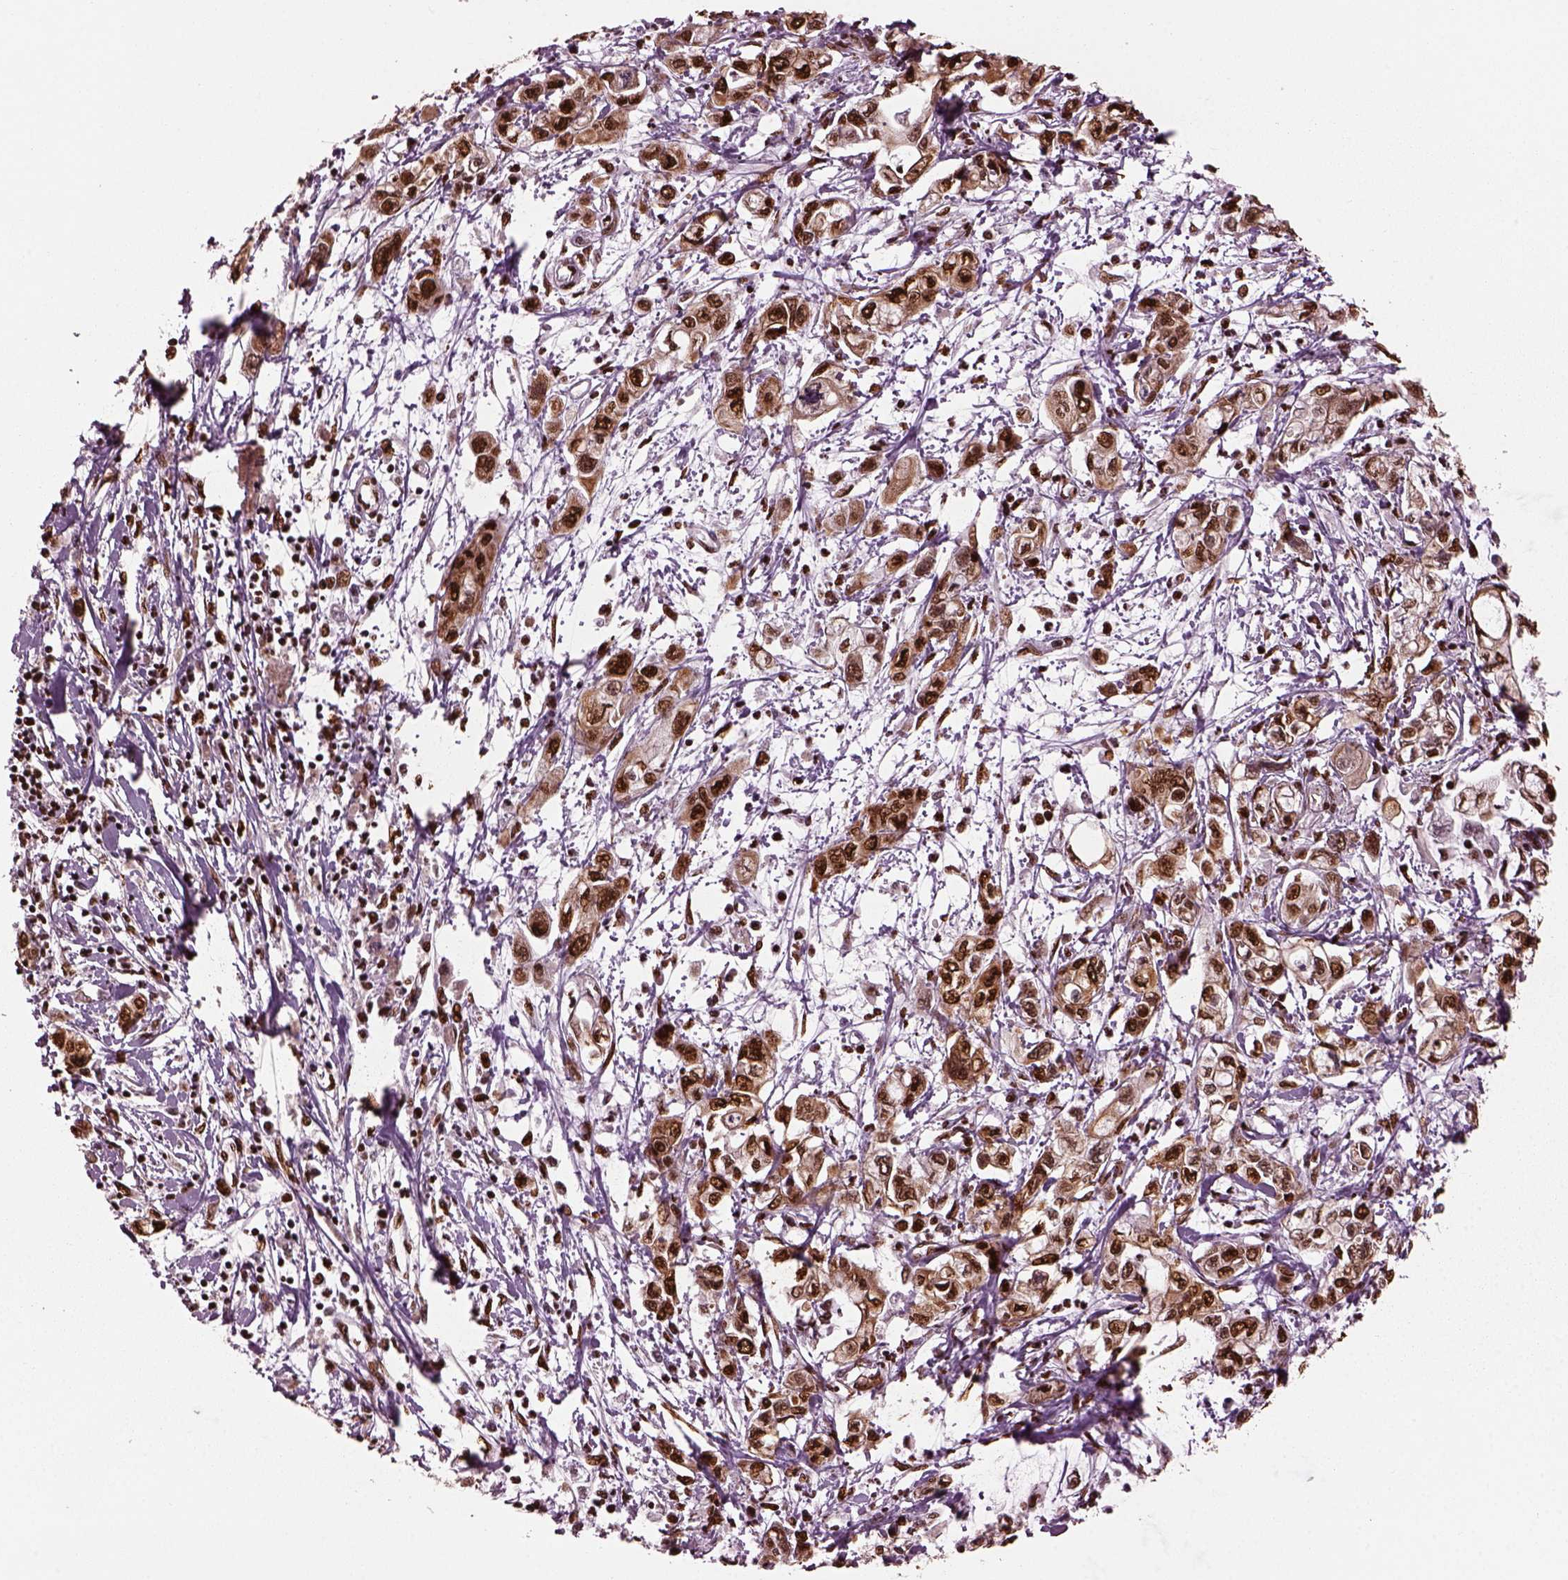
{"staining": {"intensity": "strong", "quantity": ">75%", "location": "nuclear"}, "tissue": "pancreatic cancer", "cell_type": "Tumor cells", "image_type": "cancer", "snomed": [{"axis": "morphology", "description": "Adenocarcinoma, NOS"}, {"axis": "topography", "description": "Pancreas"}], "caption": "Protein analysis of pancreatic adenocarcinoma tissue reveals strong nuclear expression in approximately >75% of tumor cells. (IHC, brightfield microscopy, high magnification).", "gene": "RUFY3", "patient": {"sex": "male", "age": 54}}